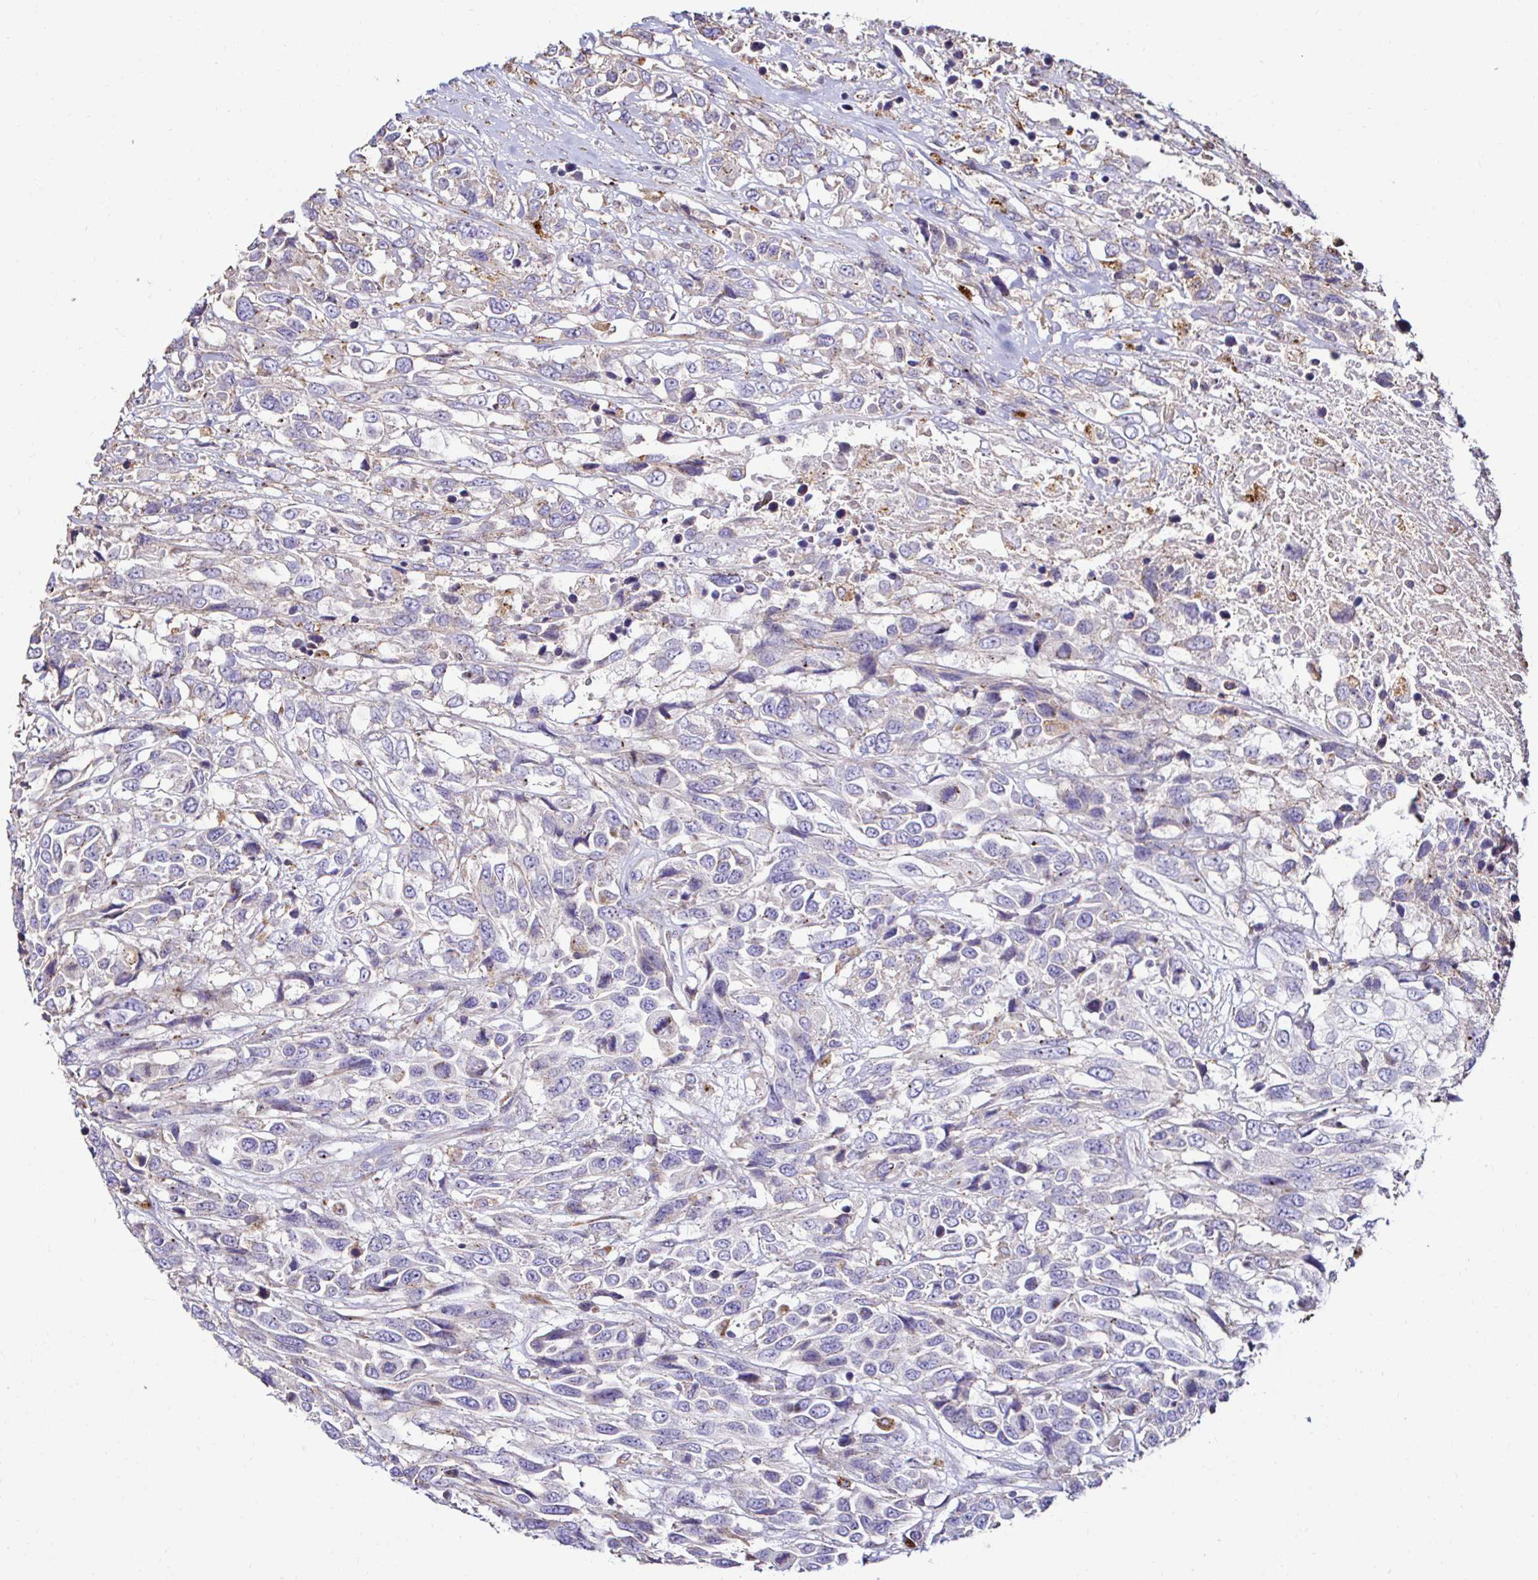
{"staining": {"intensity": "negative", "quantity": "none", "location": "none"}, "tissue": "urothelial cancer", "cell_type": "Tumor cells", "image_type": "cancer", "snomed": [{"axis": "morphology", "description": "Urothelial carcinoma, High grade"}, {"axis": "topography", "description": "Urinary bladder"}], "caption": "Immunohistochemical staining of human urothelial cancer shows no significant staining in tumor cells.", "gene": "GALNS", "patient": {"sex": "female", "age": 70}}